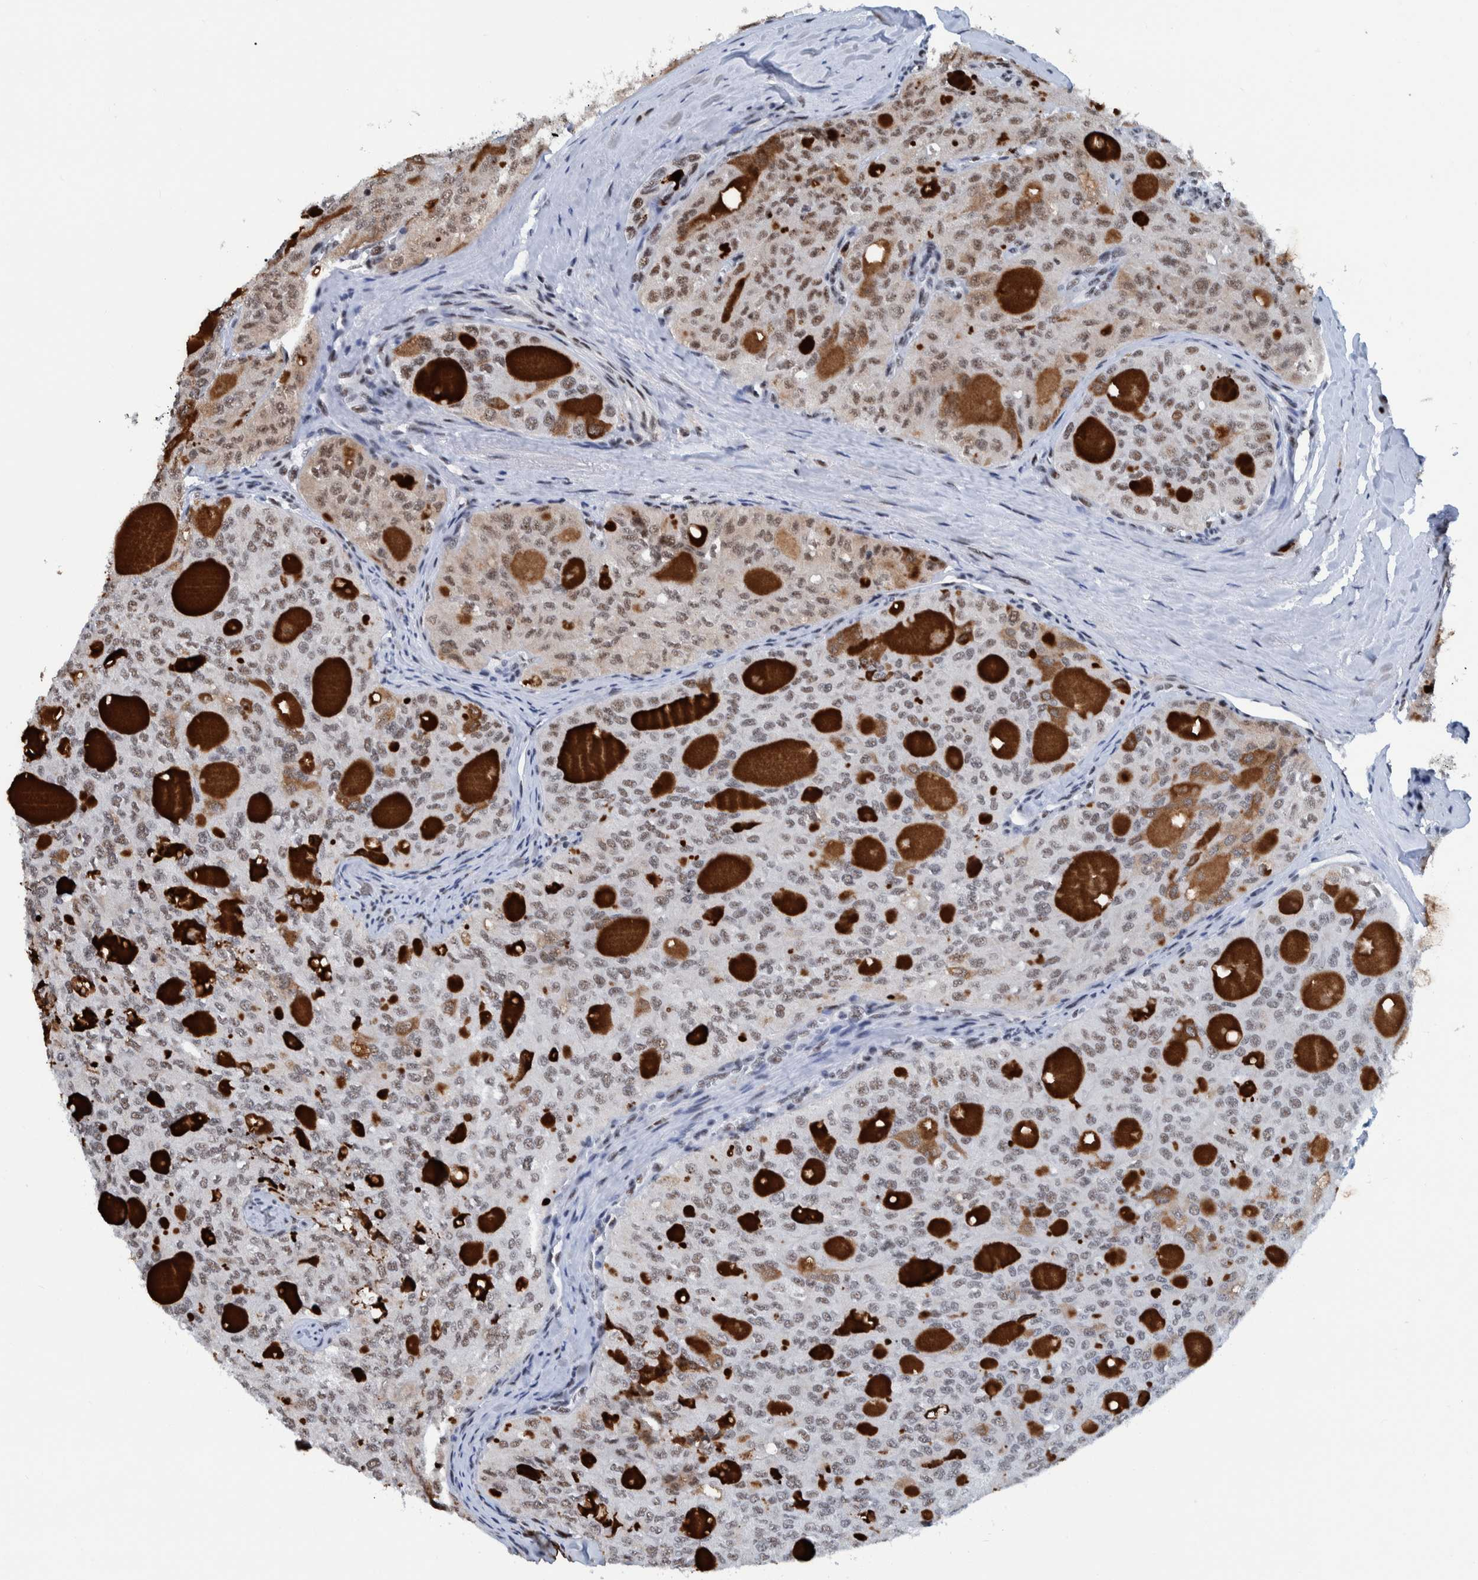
{"staining": {"intensity": "moderate", "quantity": ">75%", "location": "nuclear"}, "tissue": "thyroid cancer", "cell_type": "Tumor cells", "image_type": "cancer", "snomed": [{"axis": "morphology", "description": "Follicular adenoma carcinoma, NOS"}, {"axis": "topography", "description": "Thyroid gland"}], "caption": "Immunohistochemistry of human thyroid follicular adenoma carcinoma displays medium levels of moderate nuclear expression in approximately >75% of tumor cells.", "gene": "EFTUD2", "patient": {"sex": "male", "age": 75}}